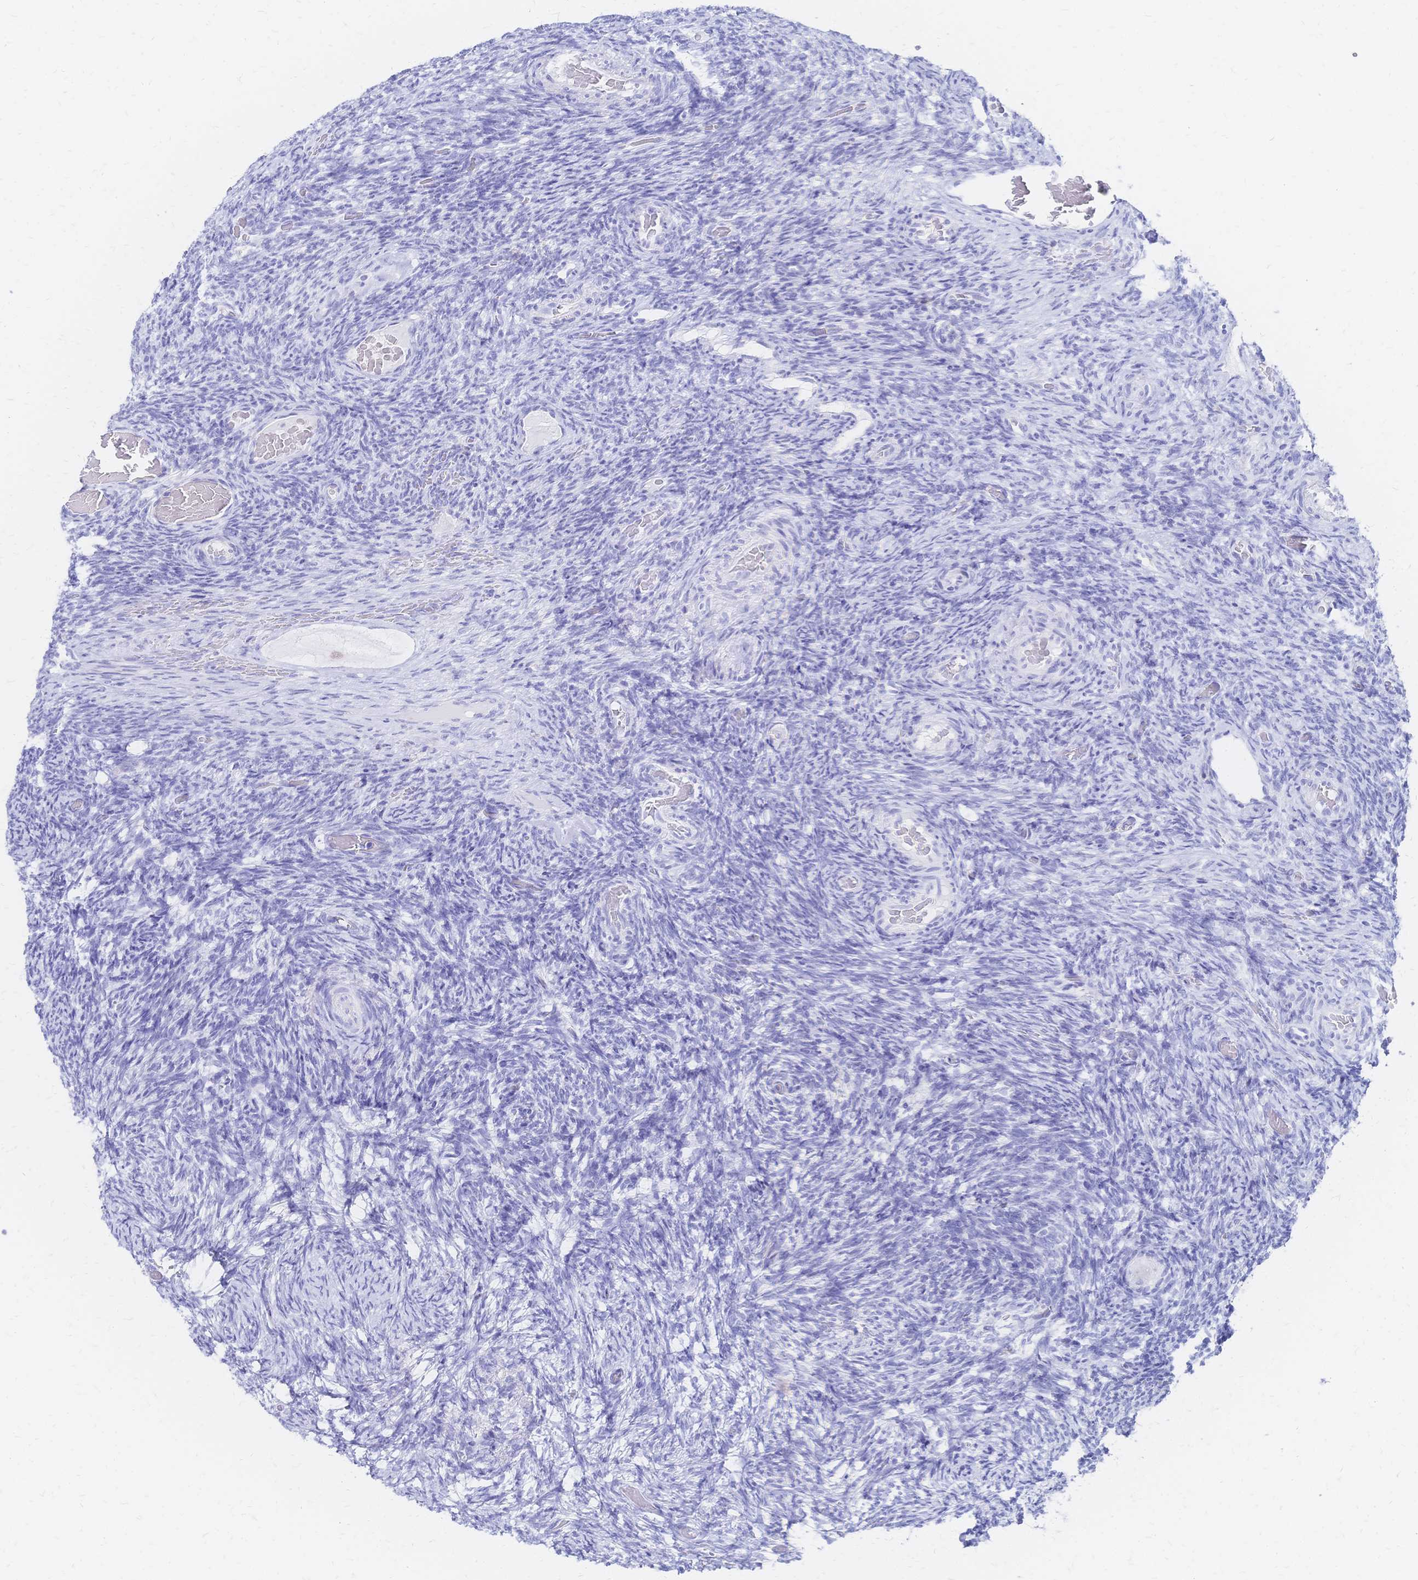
{"staining": {"intensity": "negative", "quantity": "none", "location": "none"}, "tissue": "ovary", "cell_type": "Ovarian stroma cells", "image_type": "normal", "snomed": [{"axis": "morphology", "description": "Normal tissue, NOS"}, {"axis": "topography", "description": "Ovary"}], "caption": "Histopathology image shows no significant protein expression in ovarian stroma cells of benign ovary.", "gene": "SLC5A1", "patient": {"sex": "female", "age": 34}}